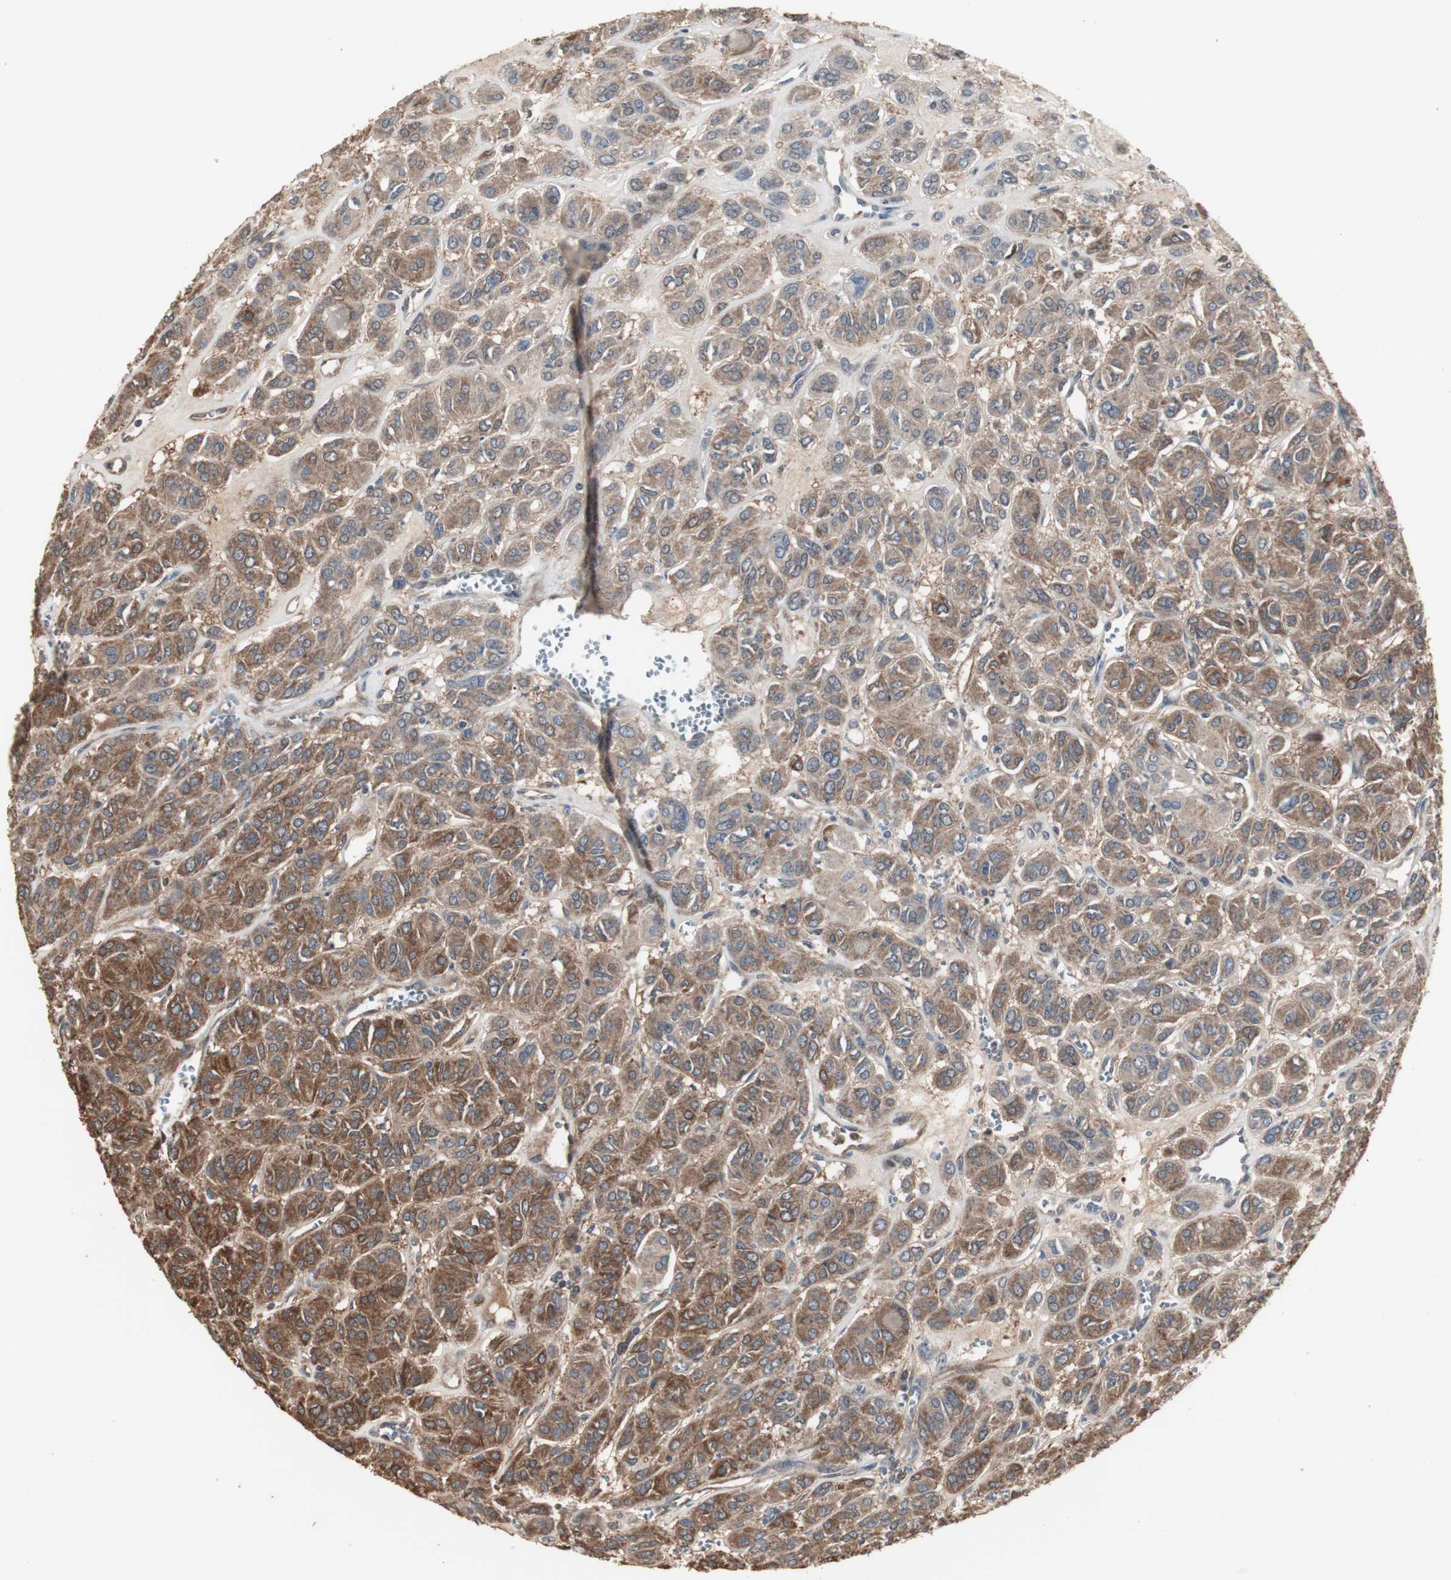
{"staining": {"intensity": "moderate", "quantity": ">75%", "location": "cytoplasmic/membranous"}, "tissue": "thyroid cancer", "cell_type": "Tumor cells", "image_type": "cancer", "snomed": [{"axis": "morphology", "description": "Follicular adenoma carcinoma, NOS"}, {"axis": "topography", "description": "Thyroid gland"}], "caption": "Thyroid cancer (follicular adenoma carcinoma) stained with a brown dye exhibits moderate cytoplasmic/membranous positive staining in about >75% of tumor cells.", "gene": "HPRT1", "patient": {"sex": "female", "age": 71}}